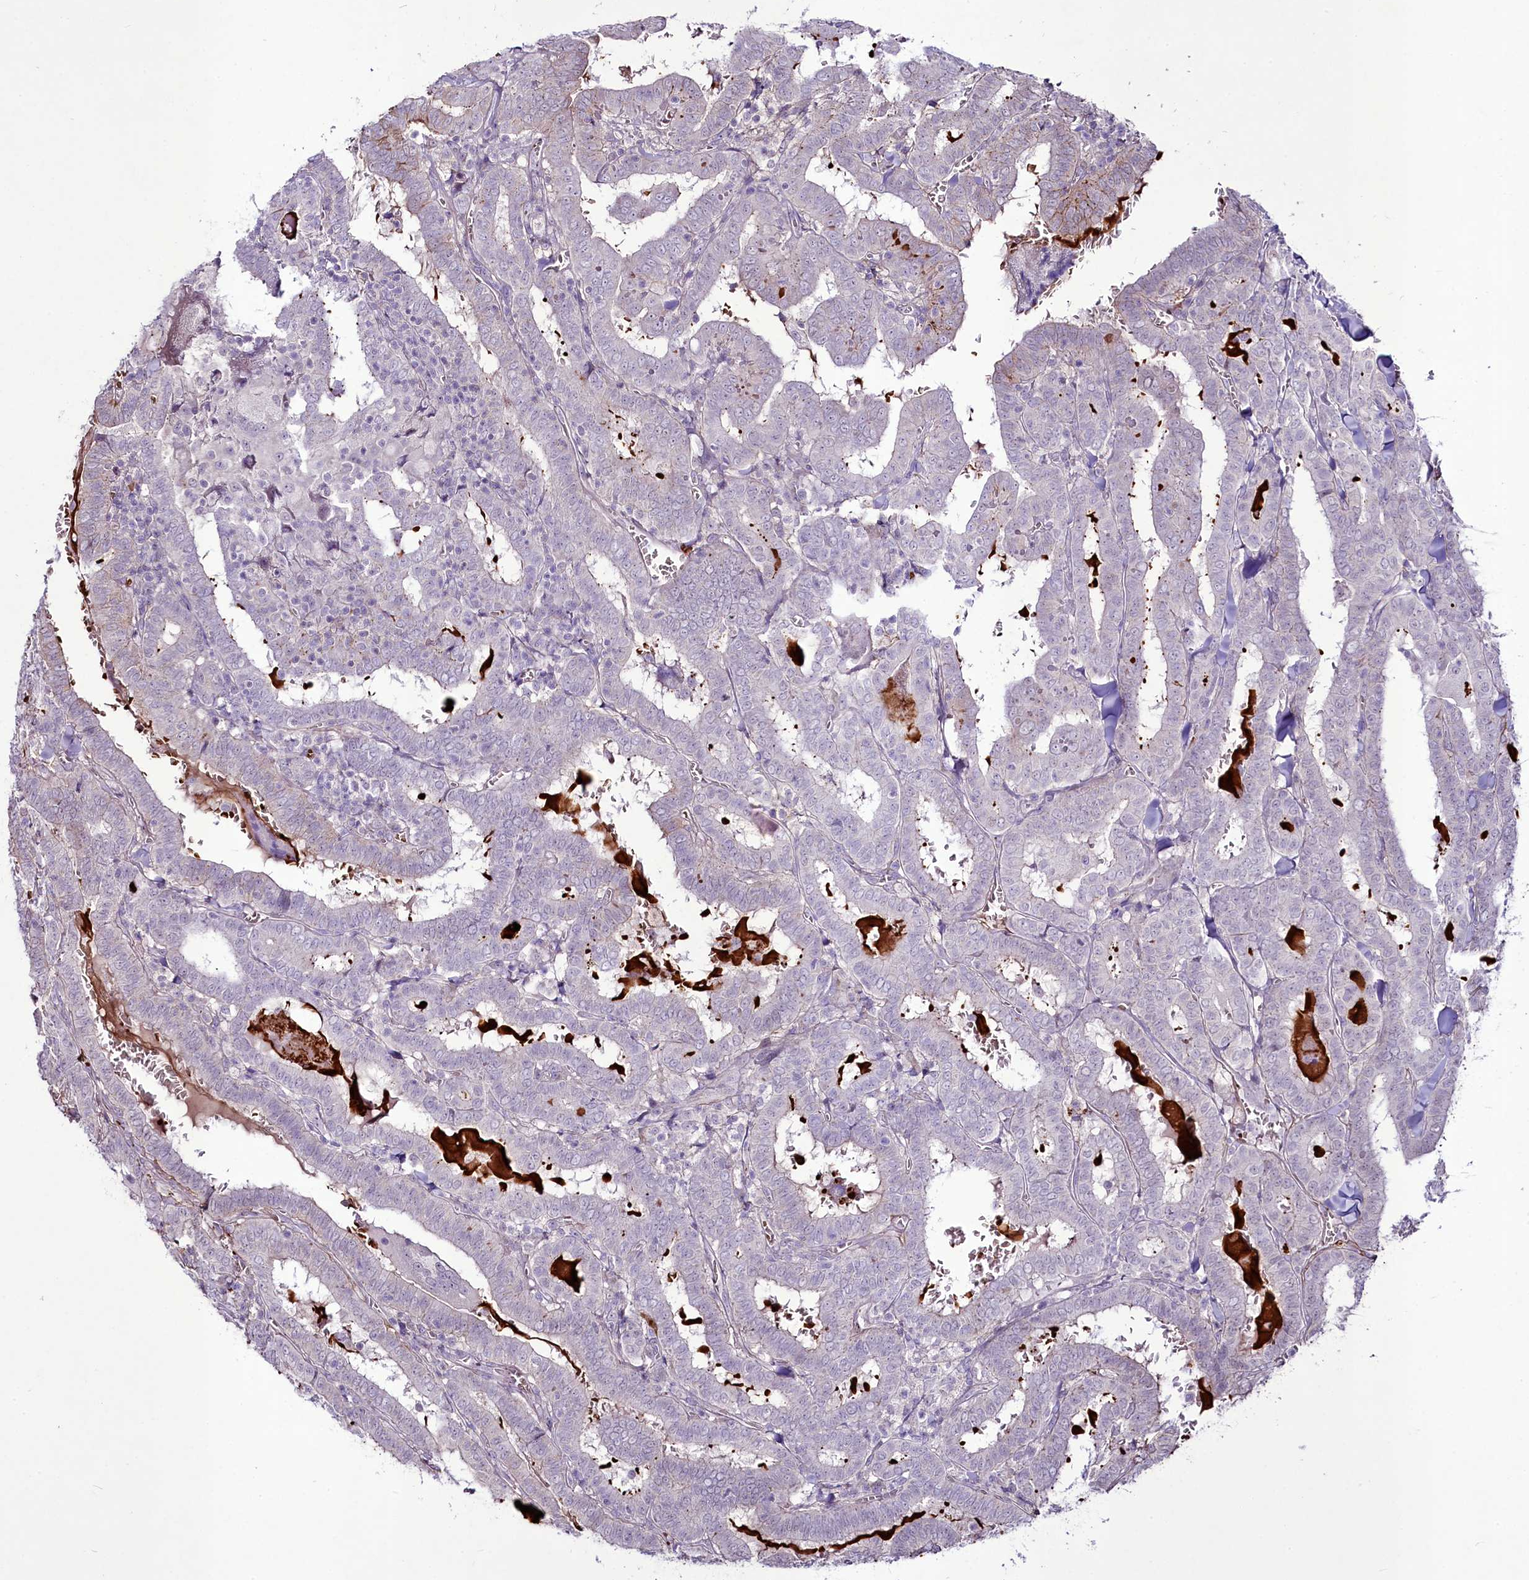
{"staining": {"intensity": "negative", "quantity": "none", "location": "none"}, "tissue": "thyroid cancer", "cell_type": "Tumor cells", "image_type": "cancer", "snomed": [{"axis": "morphology", "description": "Papillary adenocarcinoma, NOS"}, {"axis": "topography", "description": "Thyroid gland"}], "caption": "IHC of thyroid papillary adenocarcinoma demonstrates no expression in tumor cells. Brightfield microscopy of immunohistochemistry (IHC) stained with DAB (3,3'-diaminobenzidine) (brown) and hematoxylin (blue), captured at high magnification.", "gene": "SUSD3", "patient": {"sex": "female", "age": 72}}